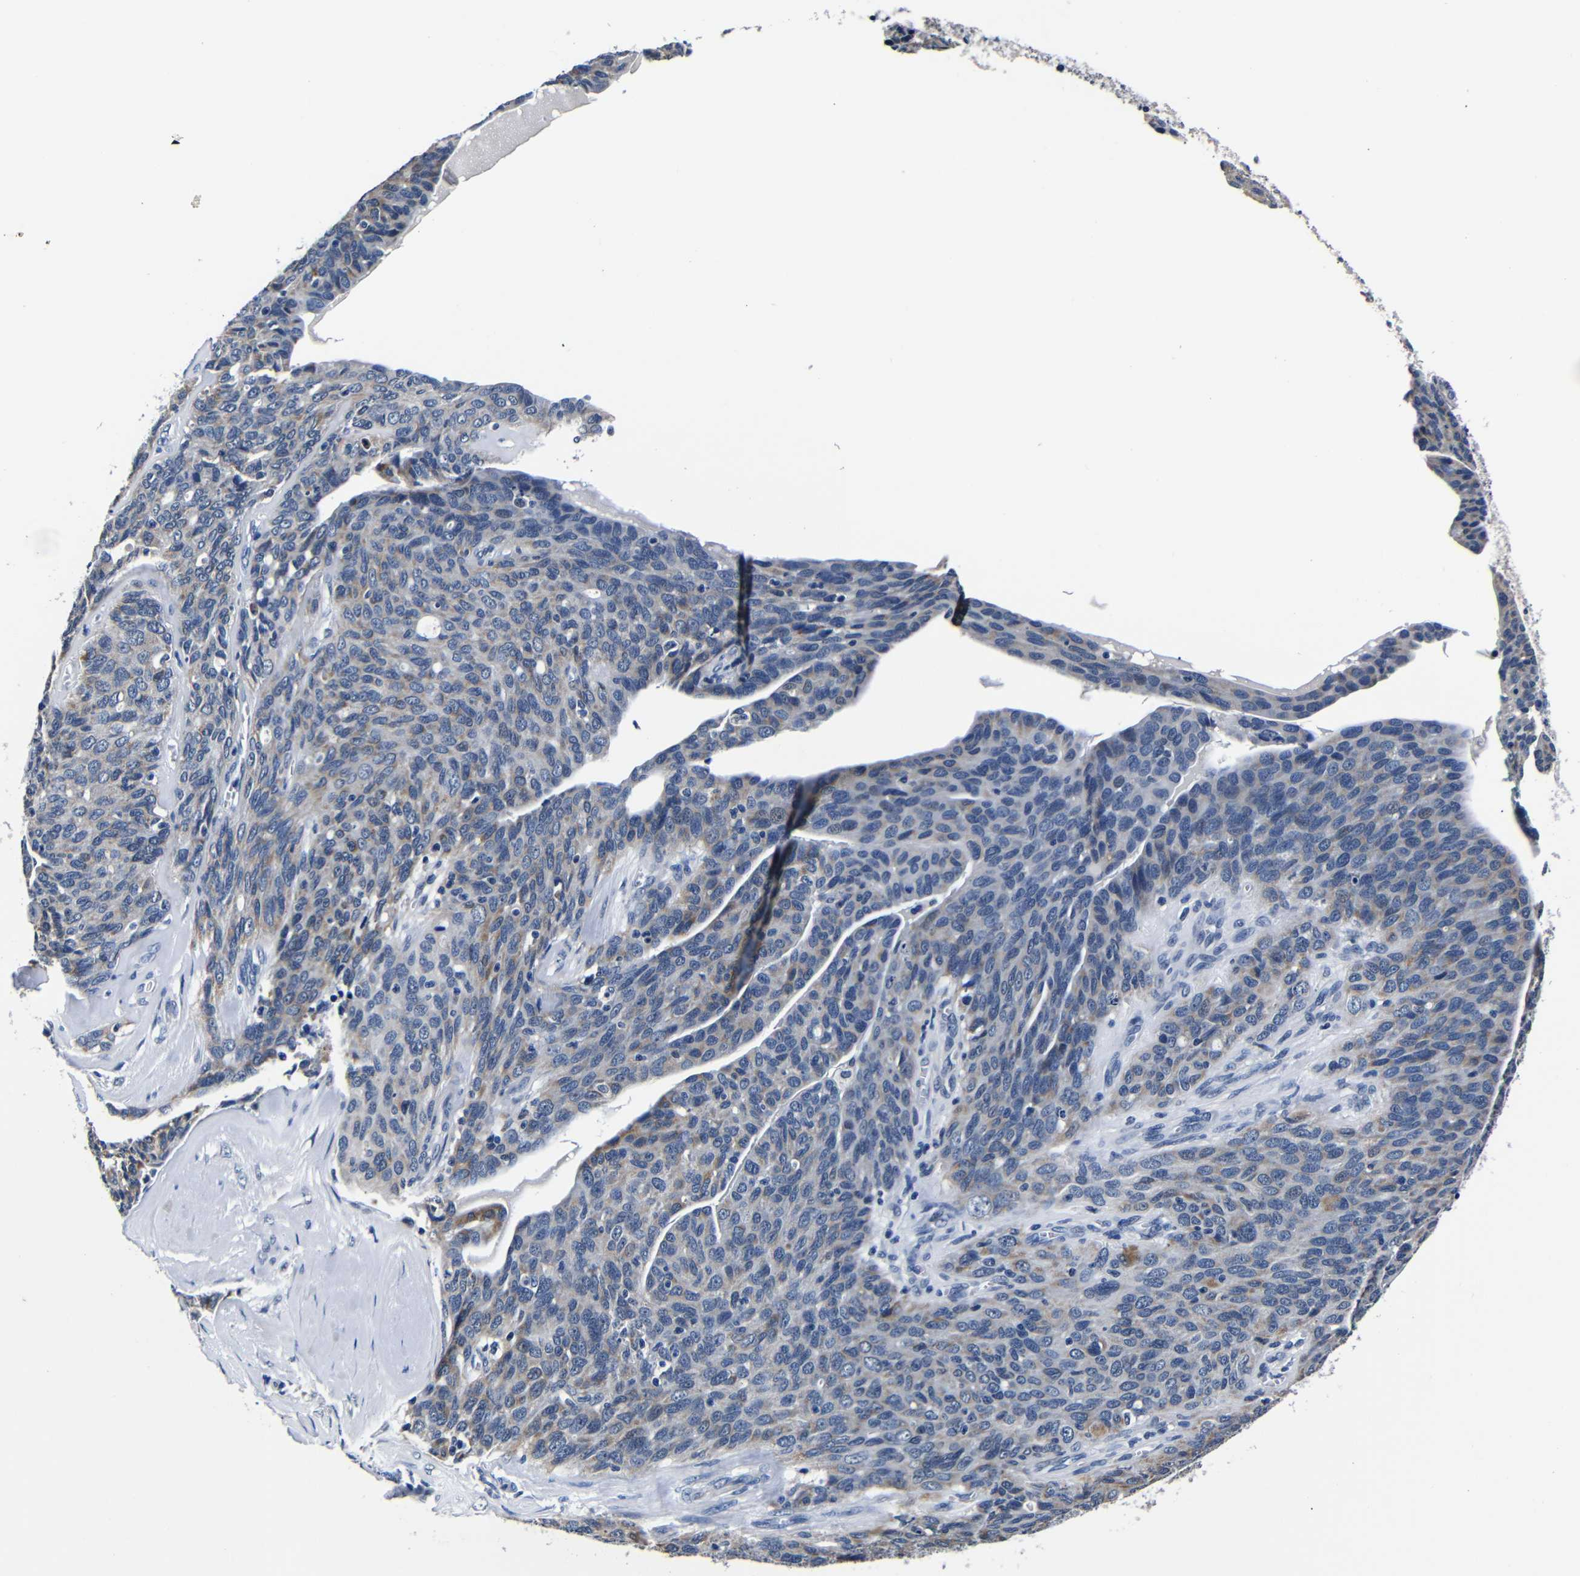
{"staining": {"intensity": "weak", "quantity": "25%-75%", "location": "cytoplasmic/membranous"}, "tissue": "ovarian cancer", "cell_type": "Tumor cells", "image_type": "cancer", "snomed": [{"axis": "morphology", "description": "Carcinoma, endometroid"}, {"axis": "topography", "description": "Ovary"}], "caption": "Immunohistochemical staining of ovarian cancer (endometroid carcinoma) displays weak cytoplasmic/membranous protein expression in approximately 25%-75% of tumor cells.", "gene": "DEPP1", "patient": {"sex": "female", "age": 60}}